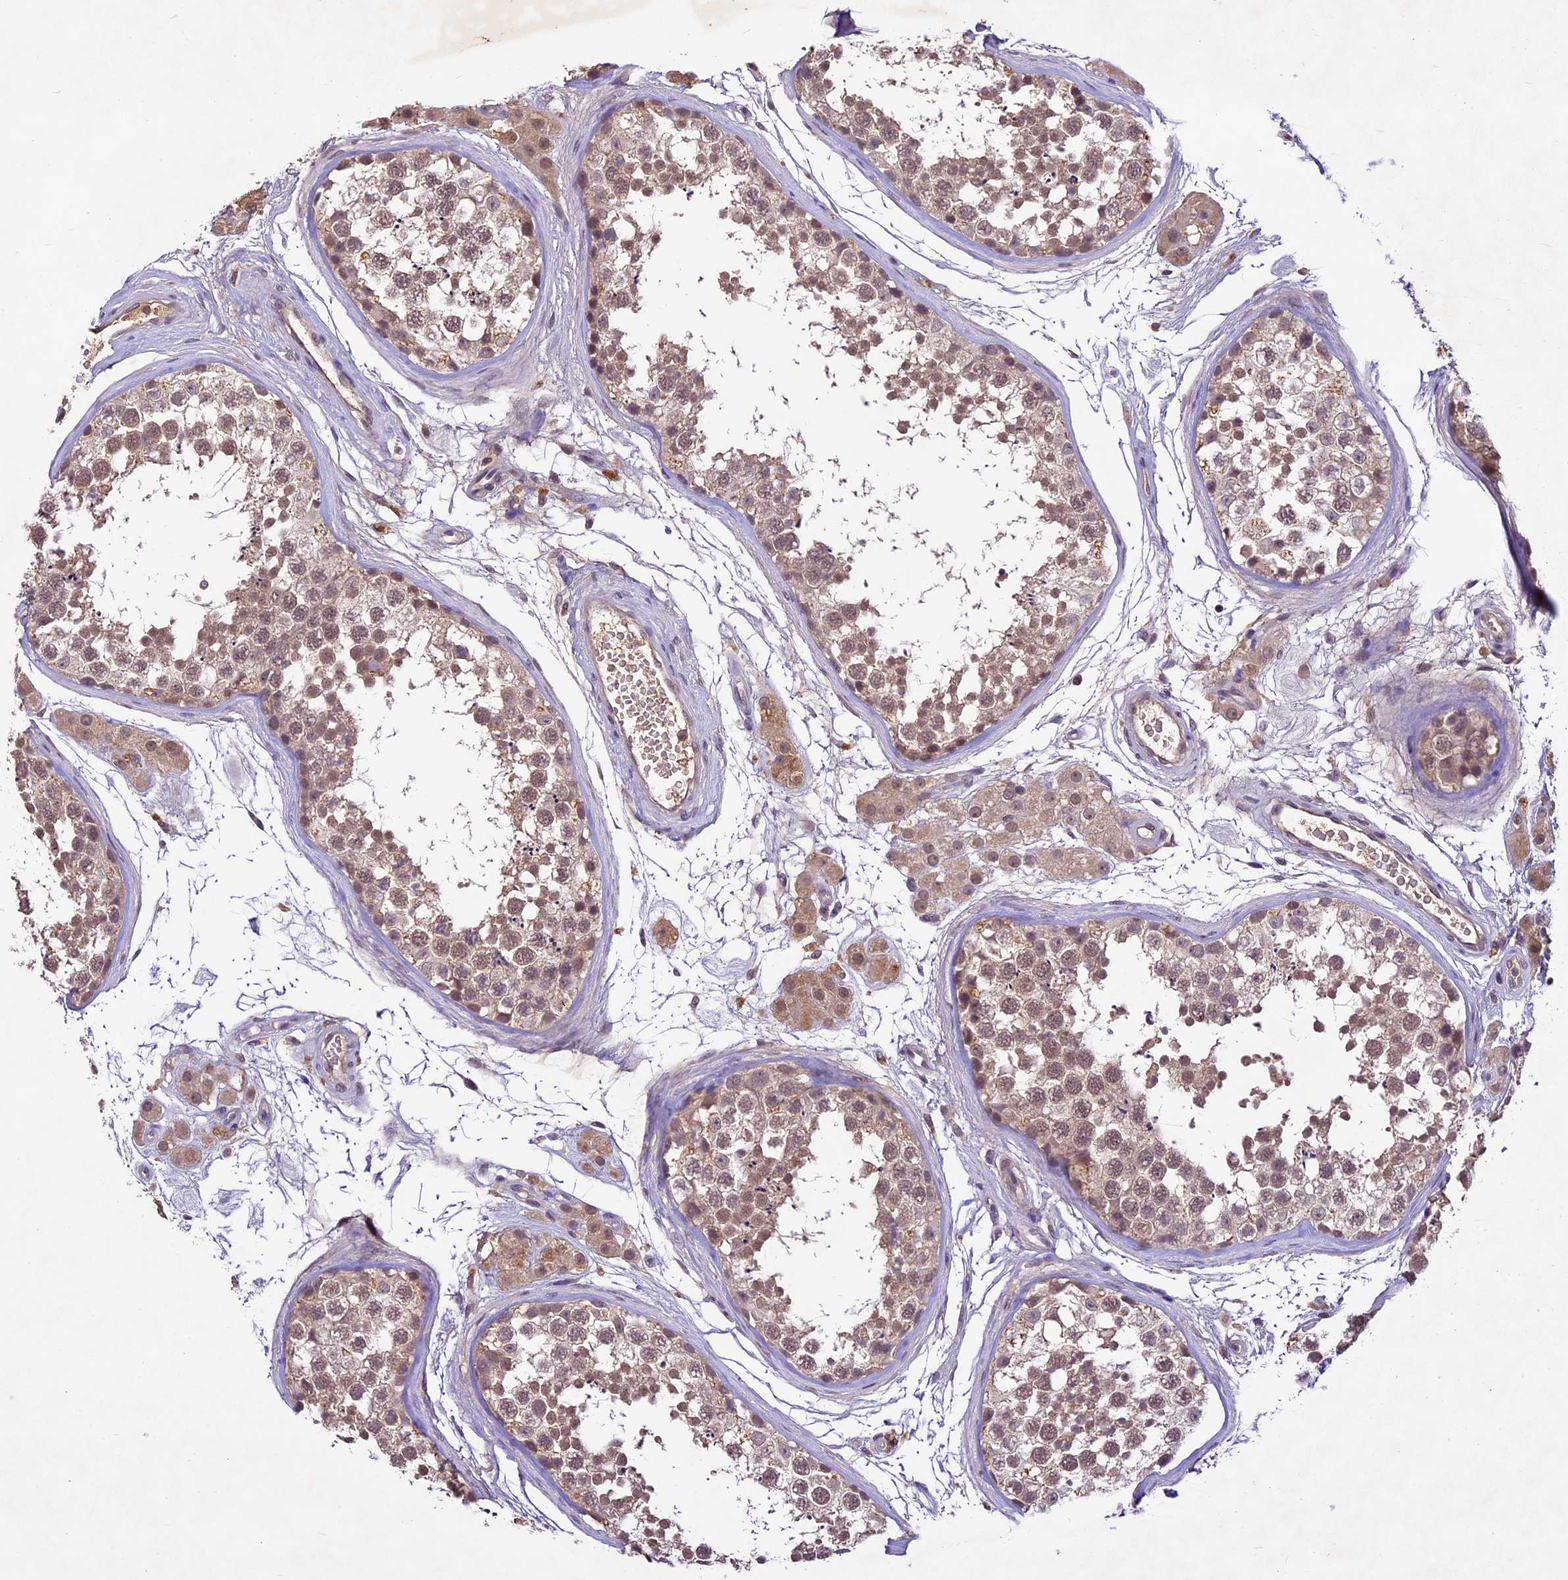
{"staining": {"intensity": "moderate", "quantity": ">75%", "location": "nuclear"}, "tissue": "testis", "cell_type": "Cells in seminiferous ducts", "image_type": "normal", "snomed": [{"axis": "morphology", "description": "Normal tissue, NOS"}, {"axis": "topography", "description": "Testis"}], "caption": "Immunohistochemistry (IHC) staining of unremarkable testis, which shows medium levels of moderate nuclear staining in approximately >75% of cells in seminiferous ducts indicating moderate nuclear protein expression. The staining was performed using DAB (3,3'-diaminobenzidine) (brown) for protein detection and nuclei were counterstained in hematoxylin (blue).", "gene": "ATP10A", "patient": {"sex": "male", "age": 56}}